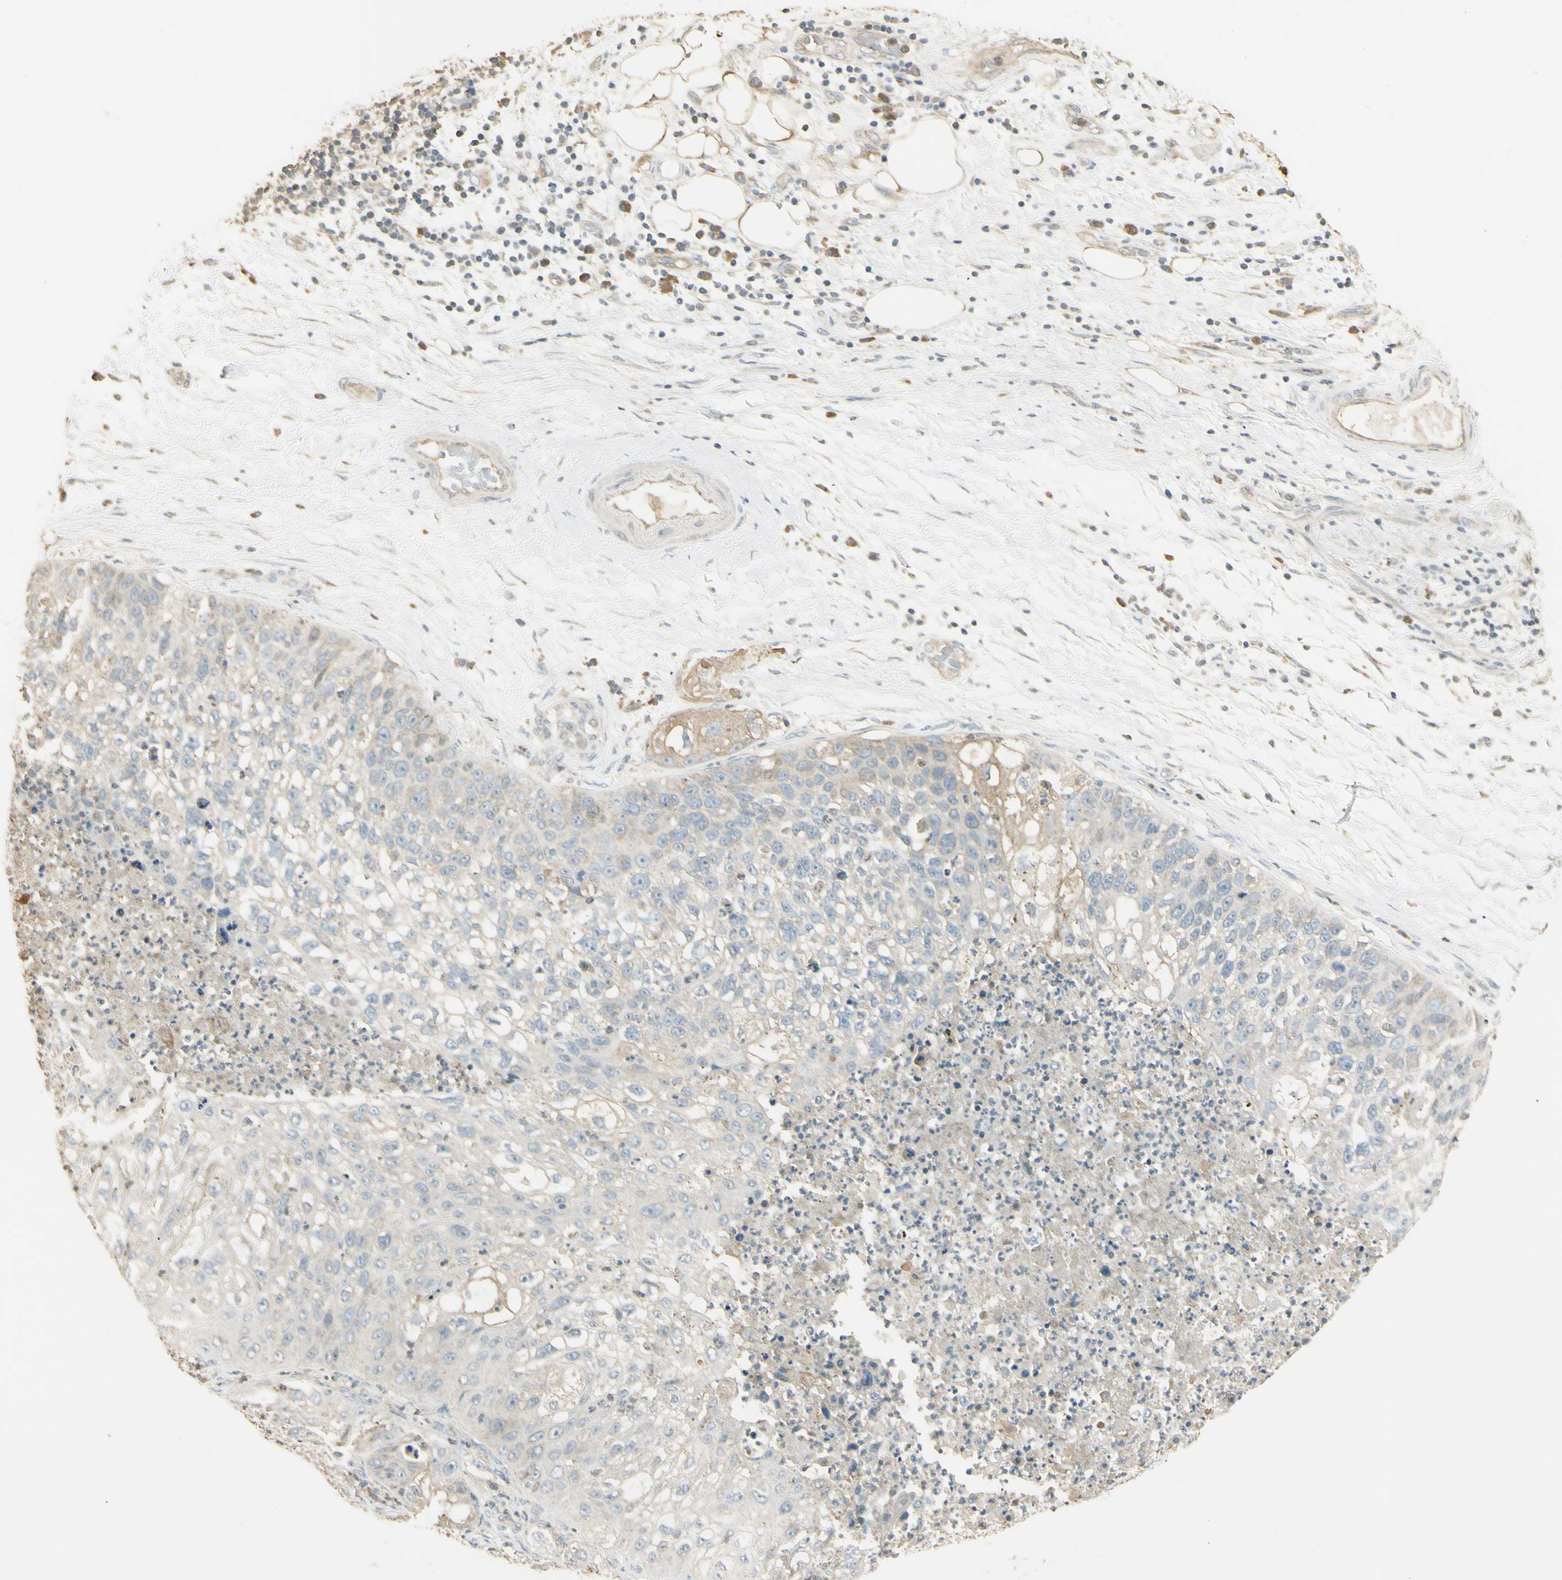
{"staining": {"intensity": "weak", "quantity": "25%-75%", "location": "cytoplasmic/membranous"}, "tissue": "lung cancer", "cell_type": "Tumor cells", "image_type": "cancer", "snomed": [{"axis": "morphology", "description": "Inflammation, NOS"}, {"axis": "morphology", "description": "Squamous cell carcinoma, NOS"}, {"axis": "topography", "description": "Lymph node"}, {"axis": "topography", "description": "Soft tissue"}, {"axis": "topography", "description": "Lung"}], "caption": "Weak cytoplasmic/membranous expression is identified in approximately 25%-75% of tumor cells in lung squamous cell carcinoma. (brown staining indicates protein expression, while blue staining denotes nuclei).", "gene": "UXS1", "patient": {"sex": "male", "age": 66}}